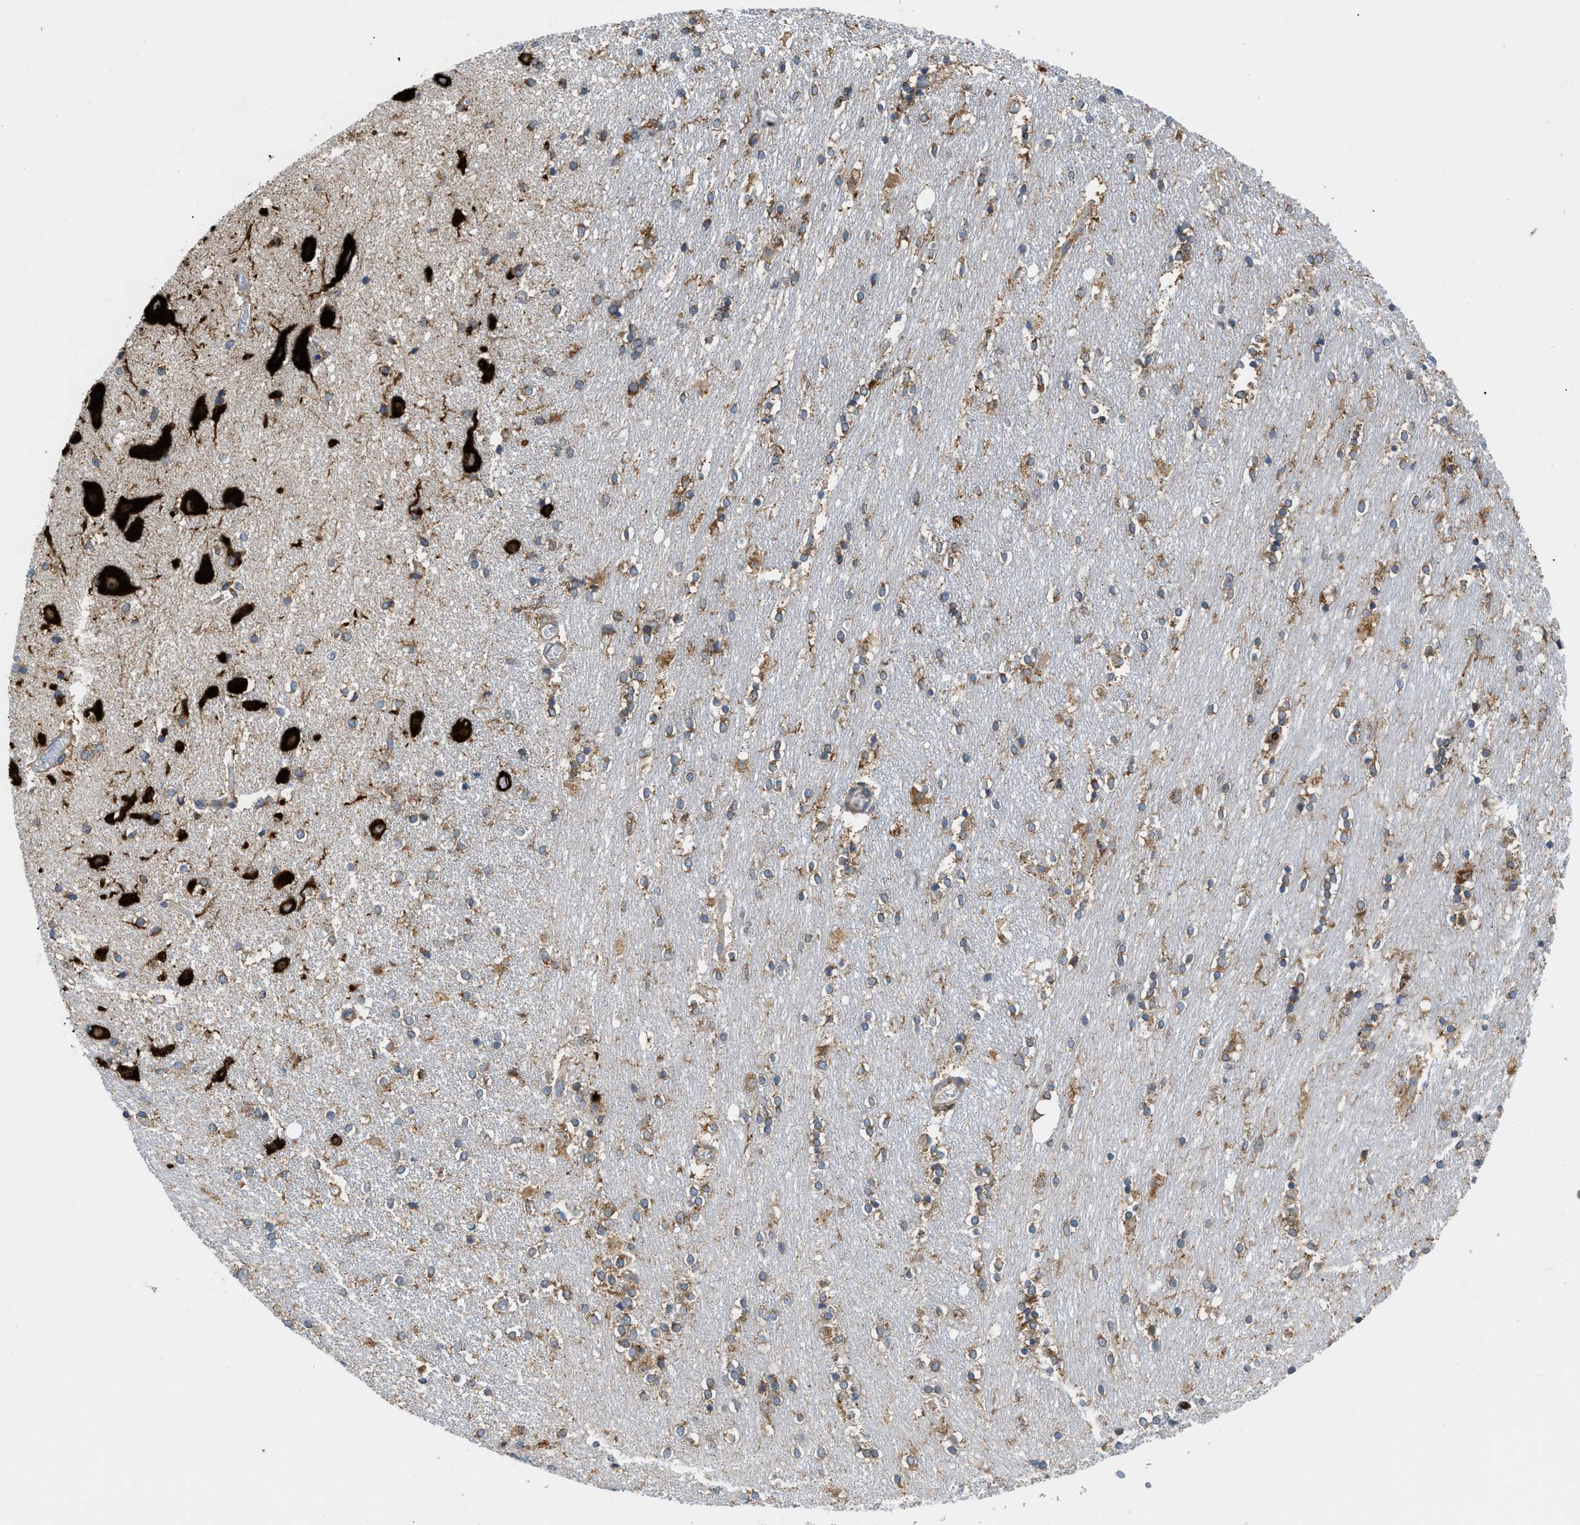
{"staining": {"intensity": "moderate", "quantity": ">75%", "location": "cytoplasmic/membranous"}, "tissue": "caudate", "cell_type": "Glial cells", "image_type": "normal", "snomed": [{"axis": "morphology", "description": "Normal tissue, NOS"}, {"axis": "topography", "description": "Lateral ventricle wall"}], "caption": "Immunohistochemical staining of benign caudate displays >75% levels of moderate cytoplasmic/membranous protein expression in about >75% of glial cells.", "gene": "GPAT4", "patient": {"sex": "female", "age": 54}}